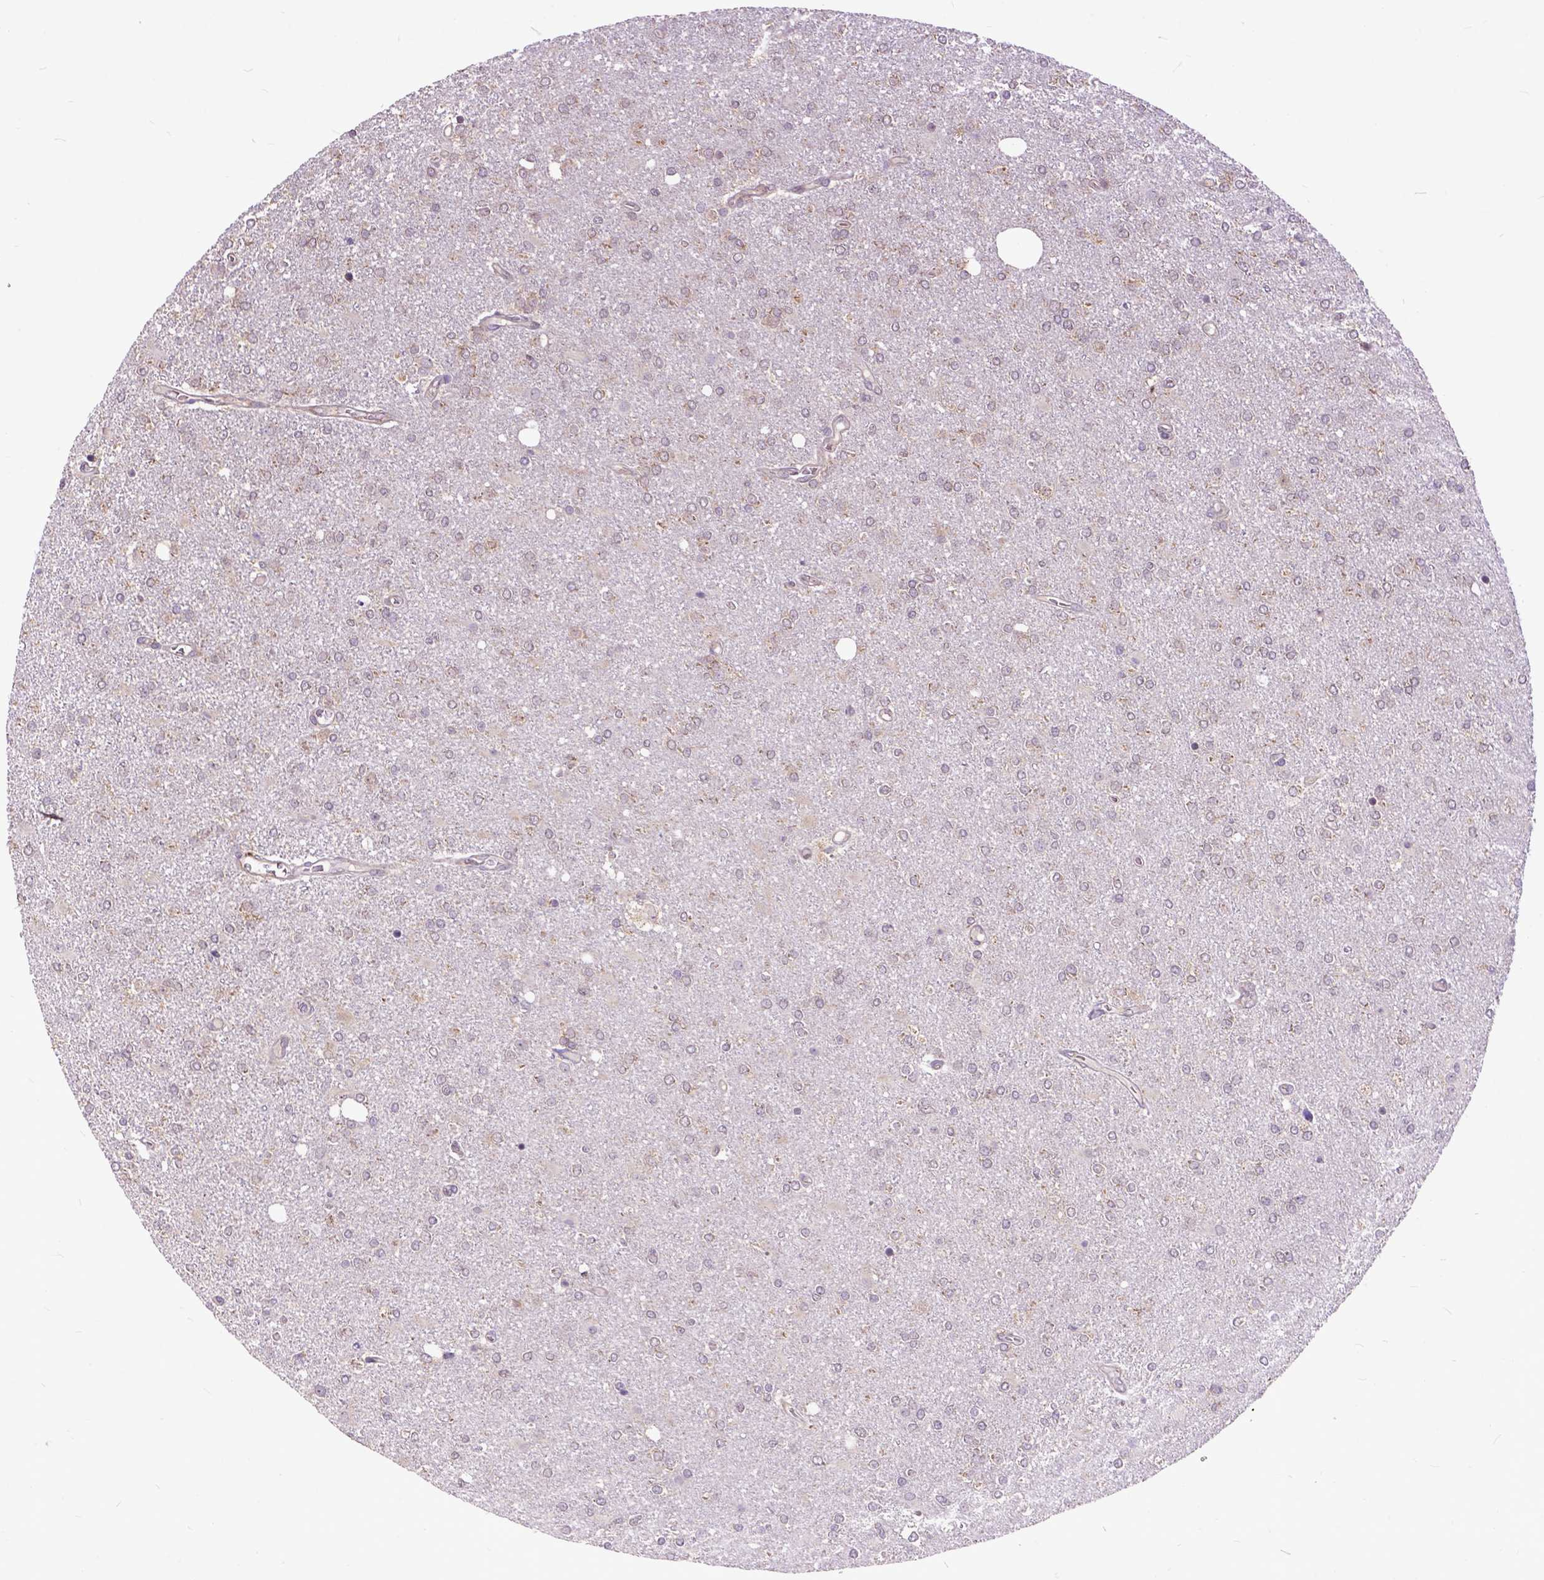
{"staining": {"intensity": "negative", "quantity": "none", "location": "none"}, "tissue": "glioma", "cell_type": "Tumor cells", "image_type": "cancer", "snomed": [{"axis": "morphology", "description": "Glioma, malignant, High grade"}, {"axis": "topography", "description": "Cerebral cortex"}], "caption": "Immunohistochemistry (IHC) micrograph of neoplastic tissue: human glioma stained with DAB (3,3'-diaminobenzidine) reveals no significant protein expression in tumor cells.", "gene": "ARL1", "patient": {"sex": "male", "age": 70}}